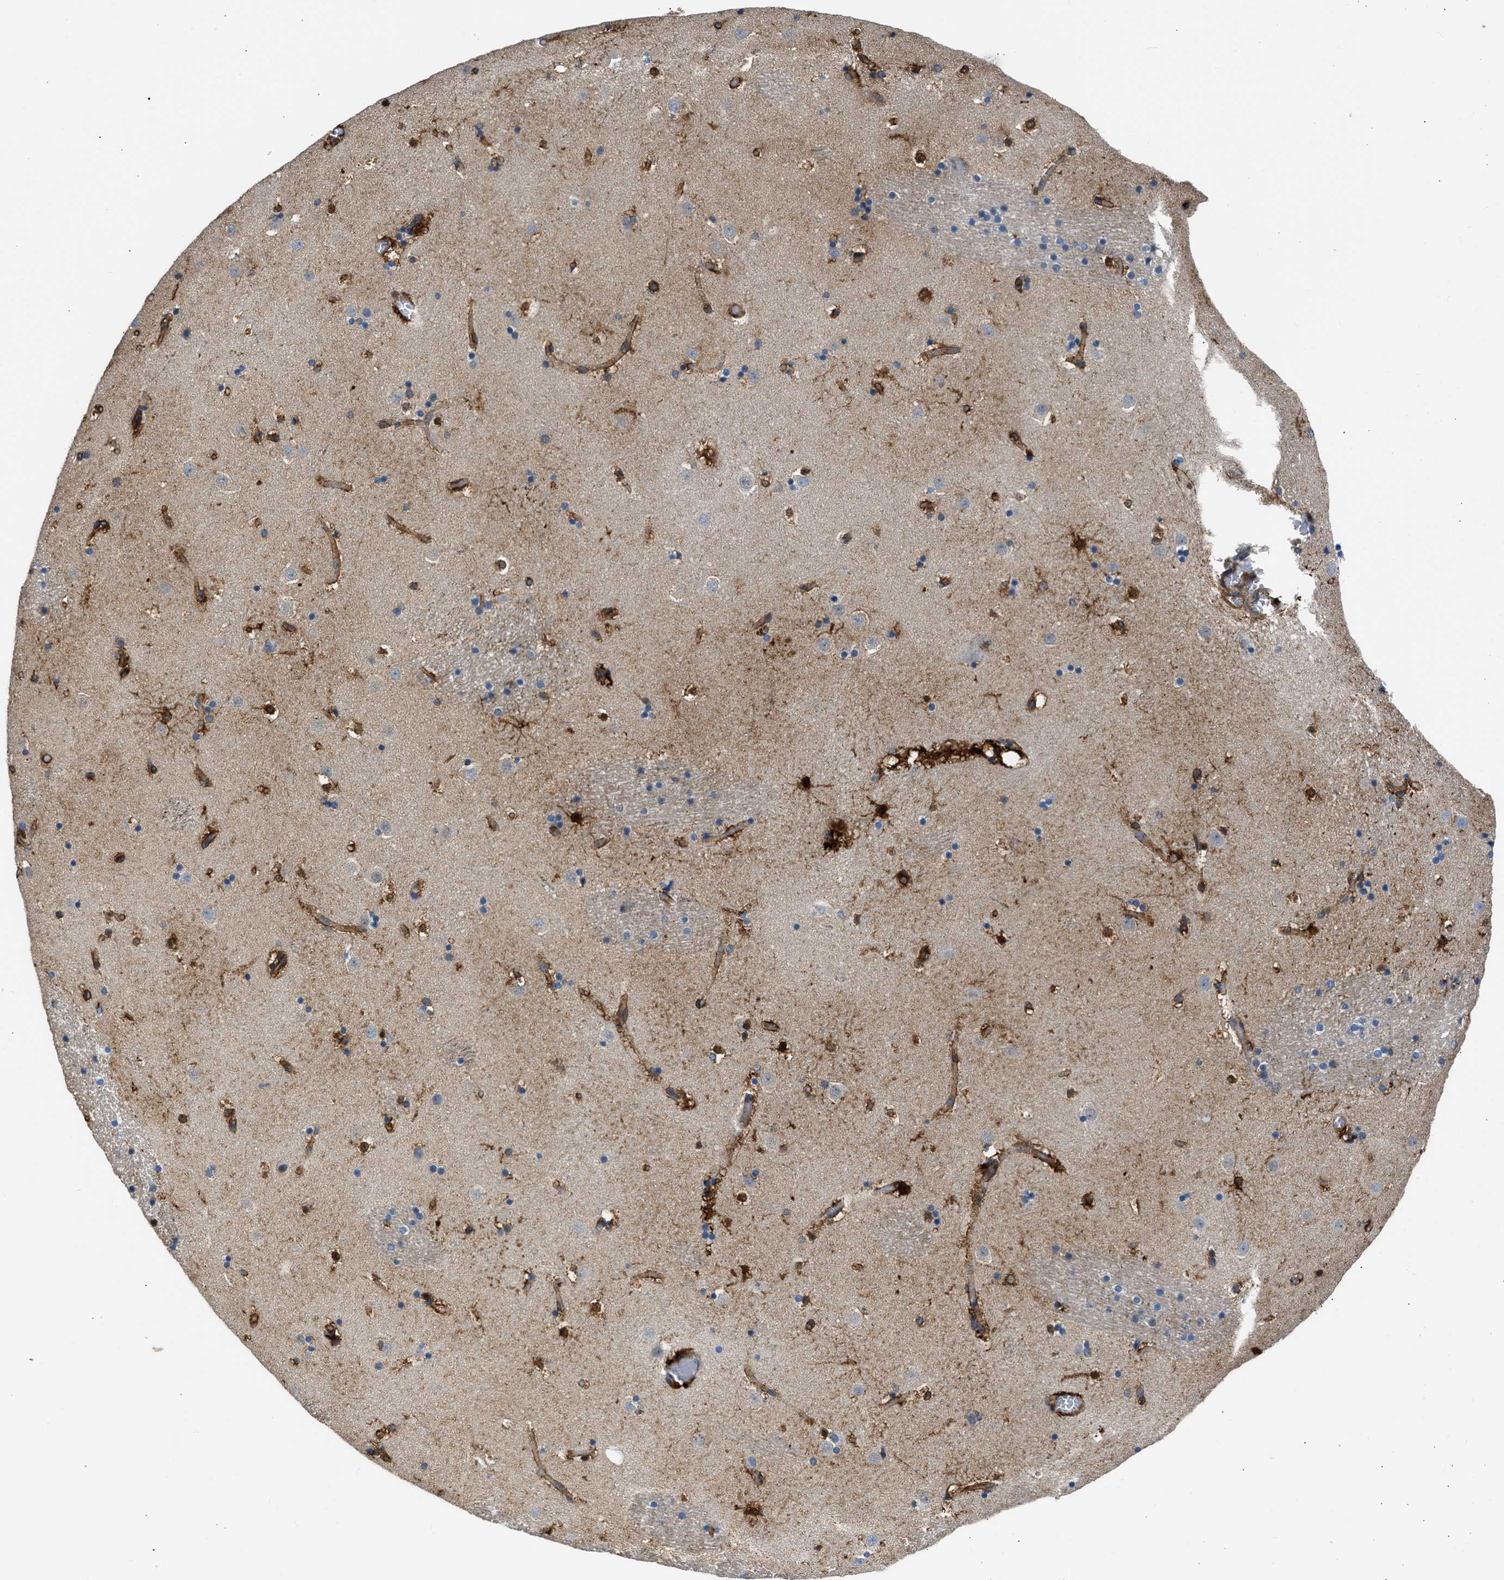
{"staining": {"intensity": "strong", "quantity": "25%-75%", "location": "cytoplasmic/membranous"}, "tissue": "caudate", "cell_type": "Glial cells", "image_type": "normal", "snomed": [{"axis": "morphology", "description": "Normal tissue, NOS"}, {"axis": "topography", "description": "Lateral ventricle wall"}], "caption": "This micrograph displays immunohistochemistry staining of unremarkable human caudate, with high strong cytoplasmic/membranous positivity in approximately 25%-75% of glial cells.", "gene": "SEPTIN2", "patient": {"sex": "male", "age": 45}}